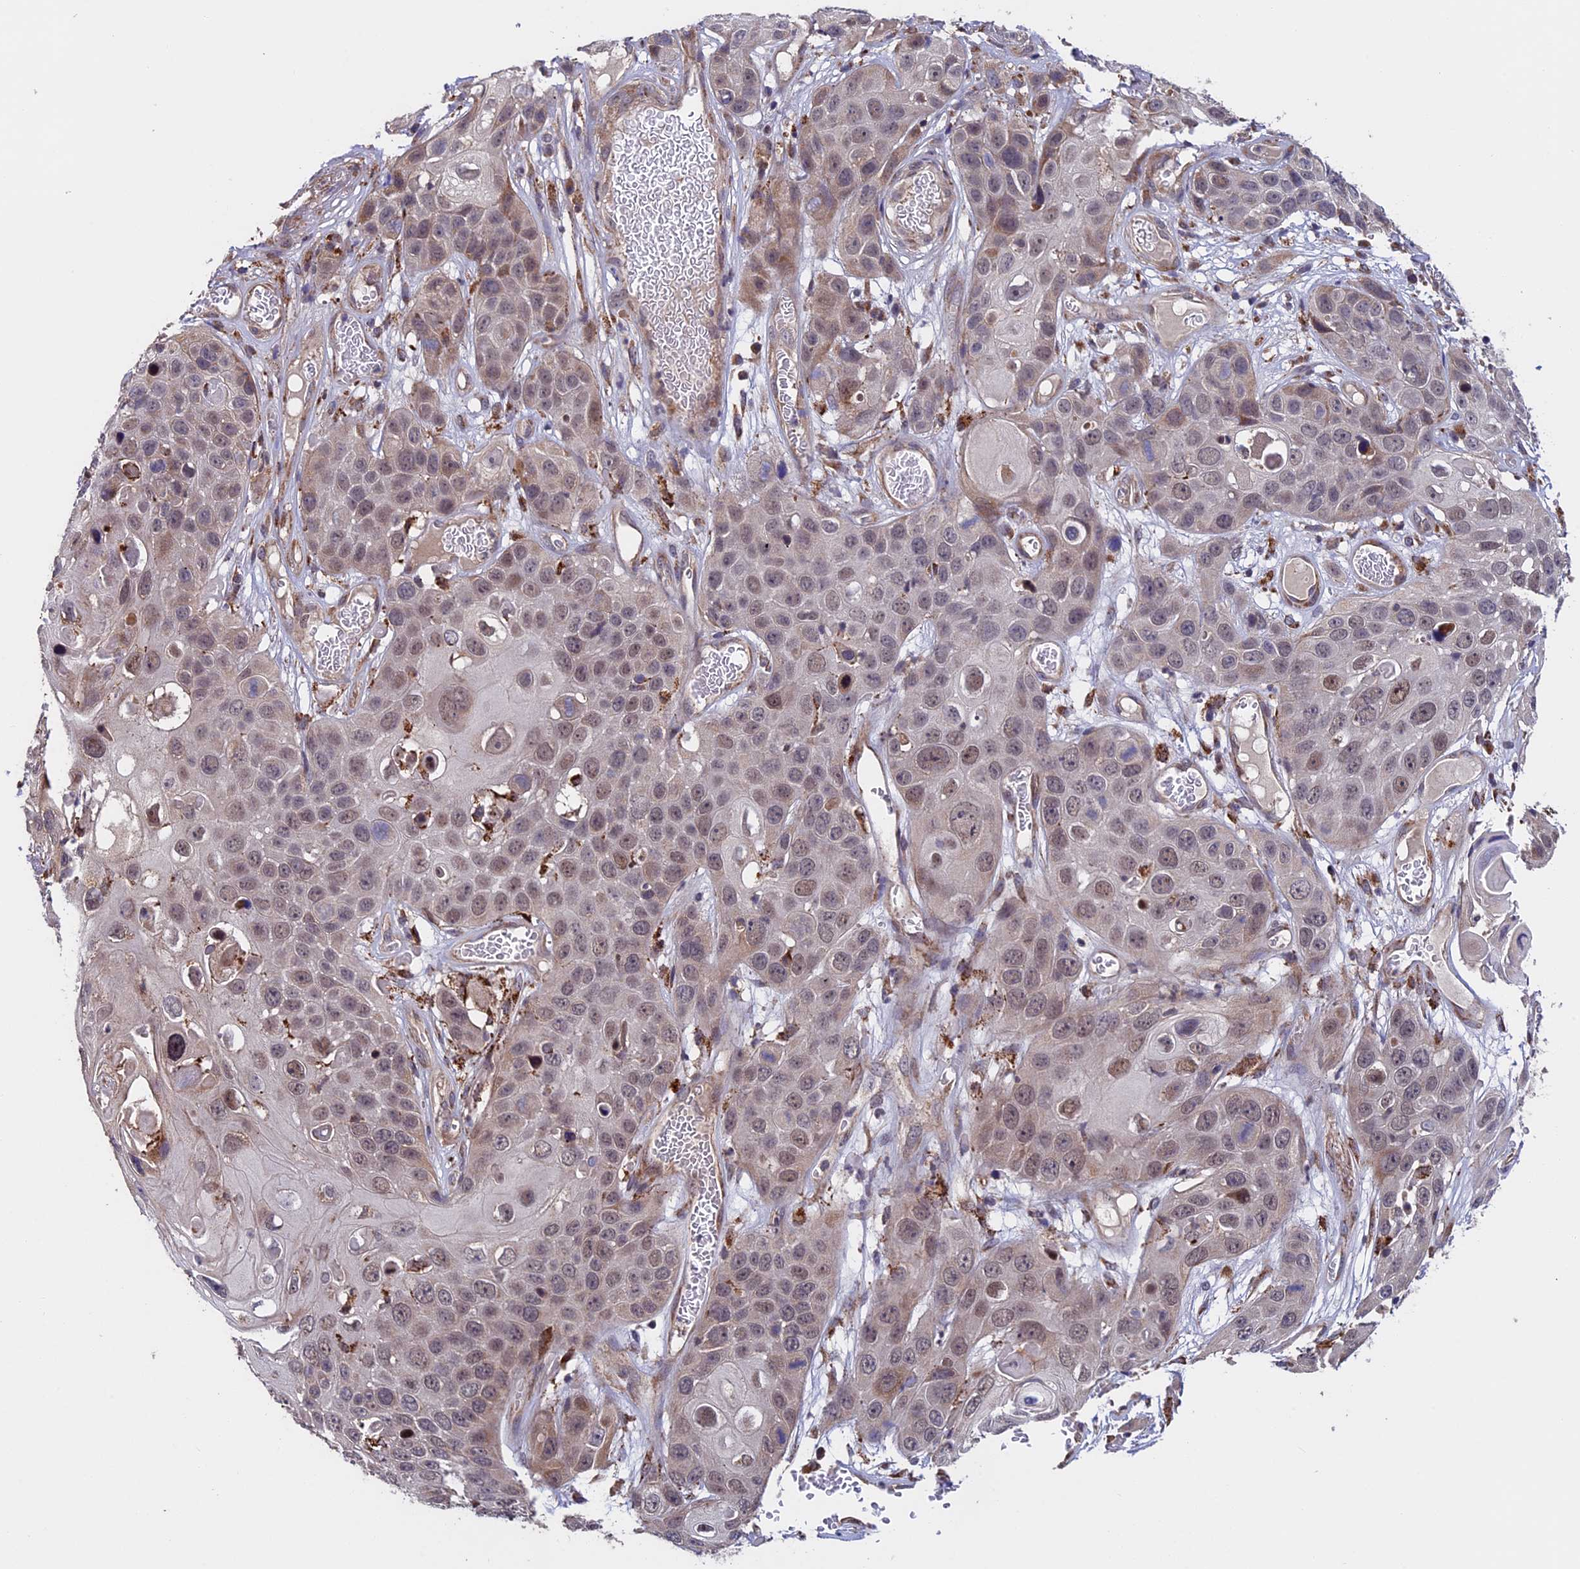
{"staining": {"intensity": "weak", "quantity": ">75%", "location": "nuclear"}, "tissue": "skin cancer", "cell_type": "Tumor cells", "image_type": "cancer", "snomed": [{"axis": "morphology", "description": "Squamous cell carcinoma, NOS"}, {"axis": "topography", "description": "Skin"}], "caption": "DAB (3,3'-diaminobenzidine) immunohistochemical staining of skin cancer exhibits weak nuclear protein staining in about >75% of tumor cells.", "gene": "RNF17", "patient": {"sex": "male", "age": 55}}